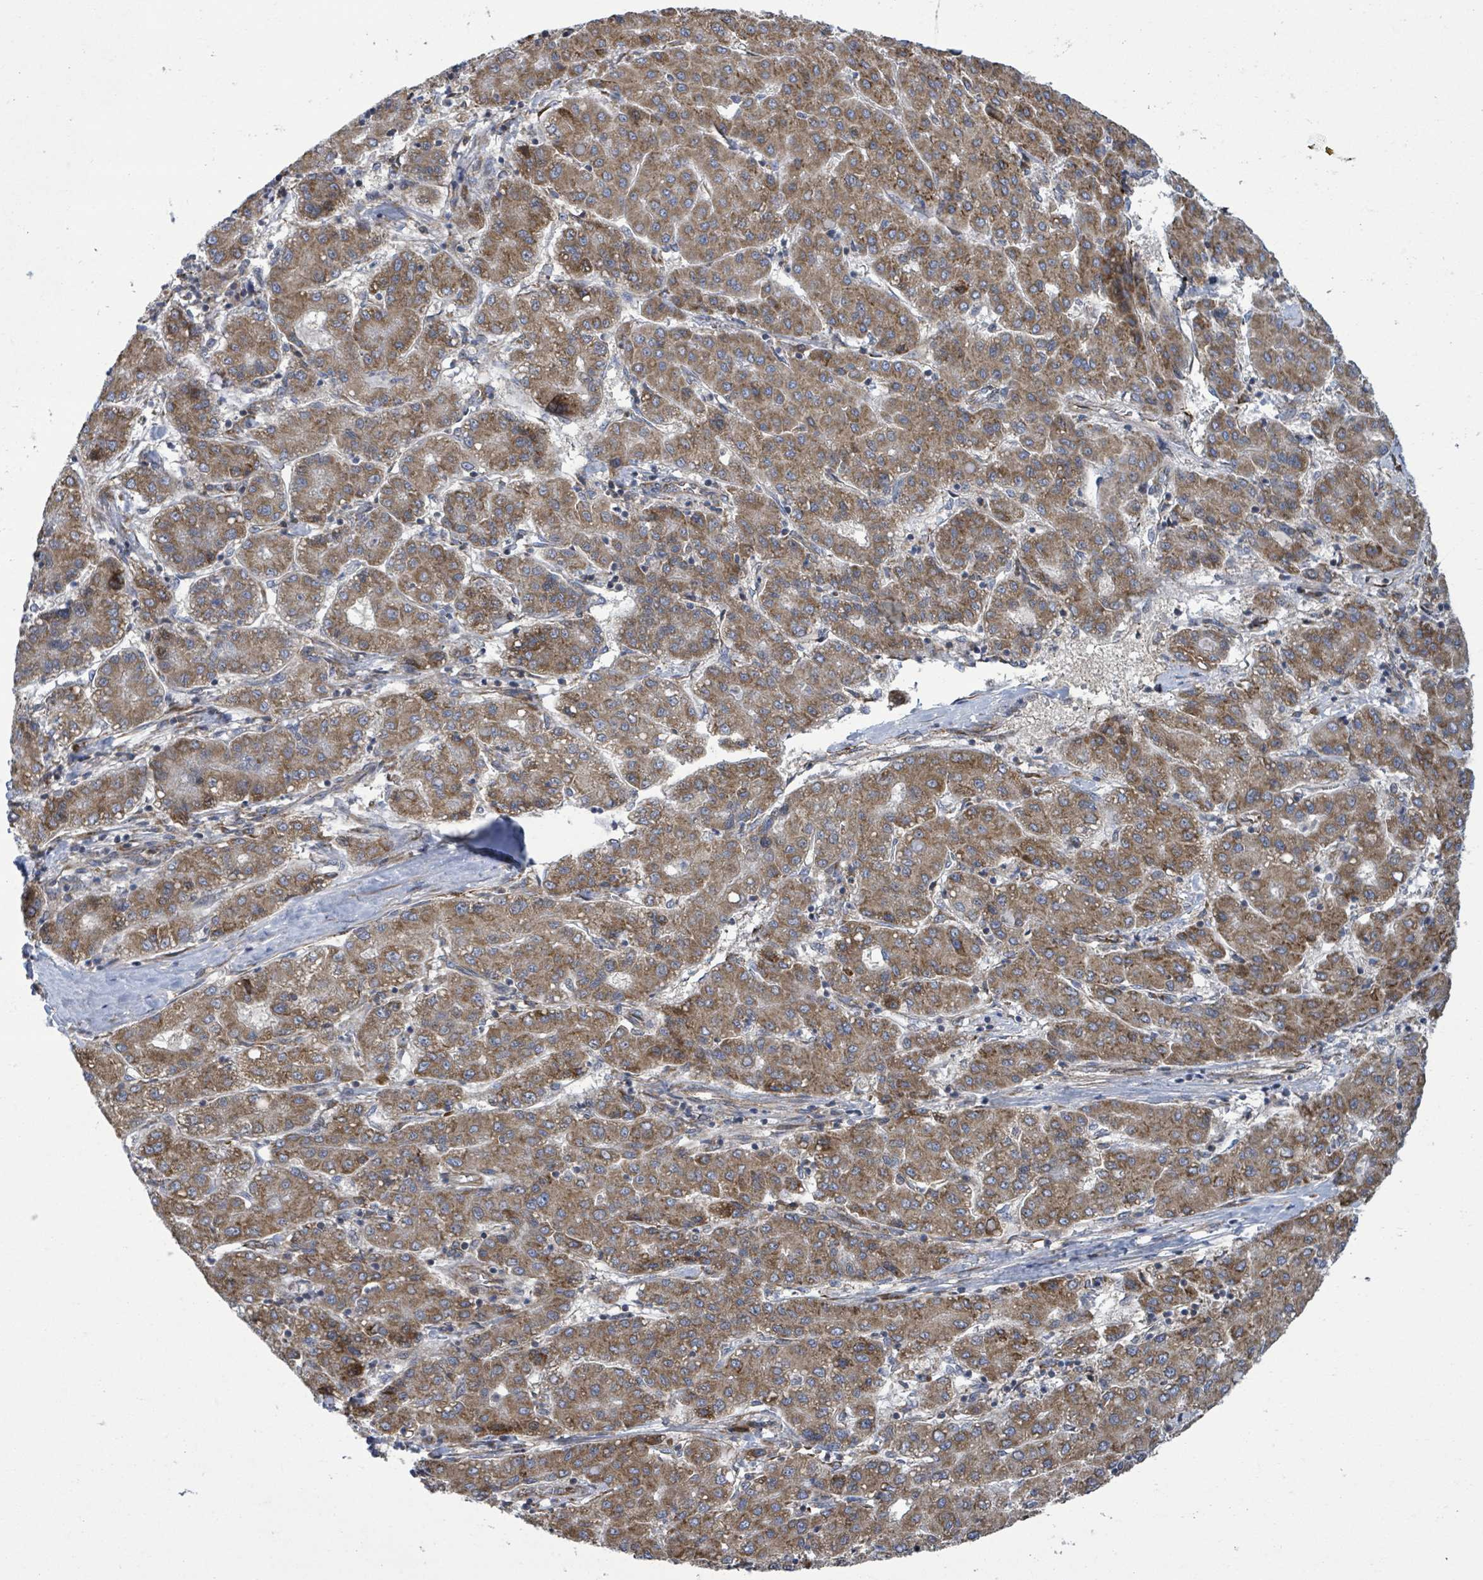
{"staining": {"intensity": "moderate", "quantity": ">75%", "location": "cytoplasmic/membranous"}, "tissue": "liver cancer", "cell_type": "Tumor cells", "image_type": "cancer", "snomed": [{"axis": "morphology", "description": "Carcinoma, Hepatocellular, NOS"}, {"axis": "topography", "description": "Liver"}], "caption": "Protein staining shows moderate cytoplasmic/membranous expression in about >75% of tumor cells in hepatocellular carcinoma (liver).", "gene": "NOMO1", "patient": {"sex": "male", "age": 65}}